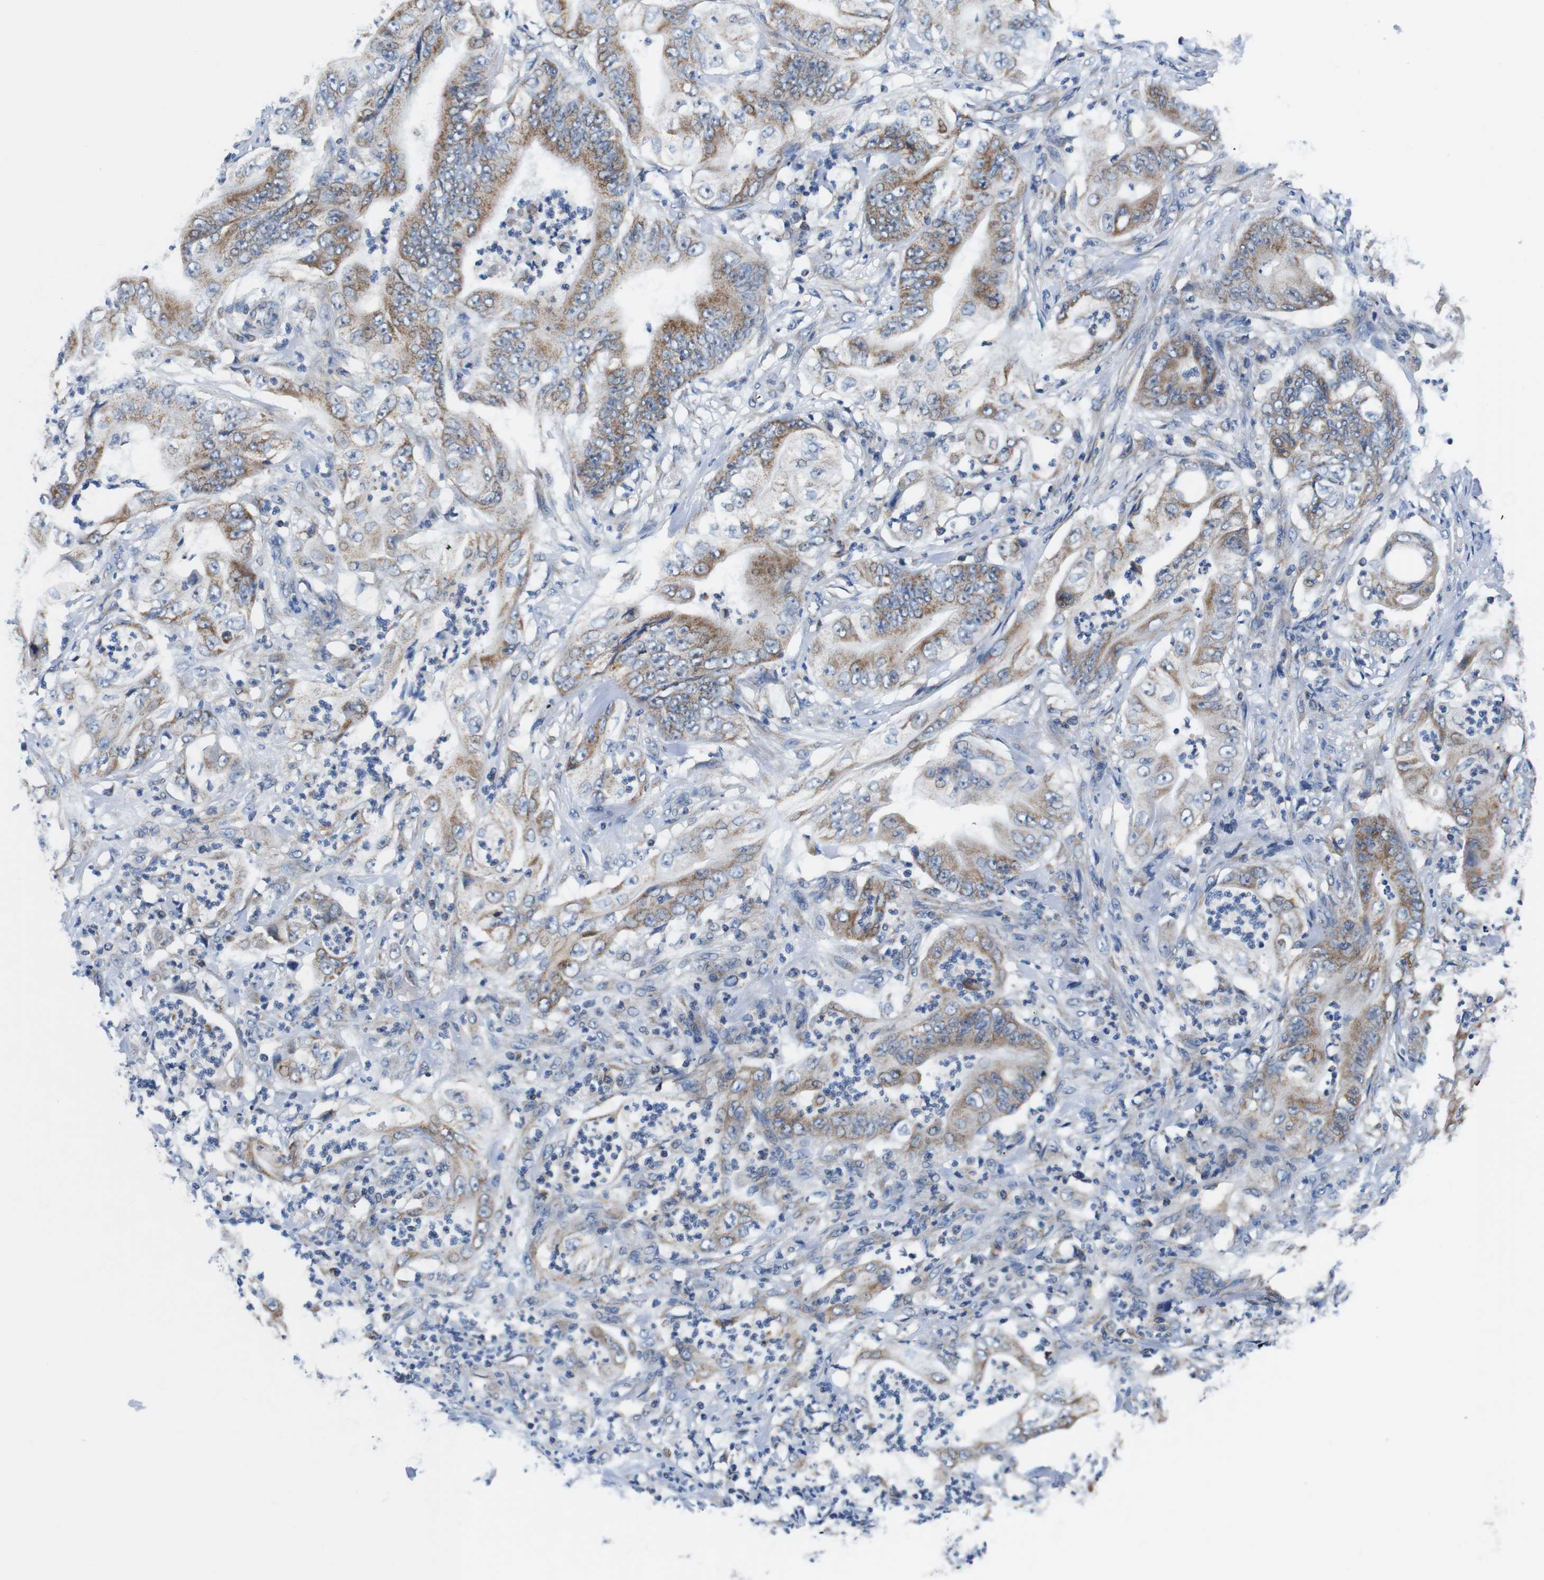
{"staining": {"intensity": "moderate", "quantity": ">75%", "location": "cytoplasmic/membranous"}, "tissue": "stomach cancer", "cell_type": "Tumor cells", "image_type": "cancer", "snomed": [{"axis": "morphology", "description": "Adenocarcinoma, NOS"}, {"axis": "topography", "description": "Stomach"}], "caption": "Immunohistochemistry (IHC) micrograph of stomach cancer (adenocarcinoma) stained for a protein (brown), which reveals medium levels of moderate cytoplasmic/membranous expression in about >75% of tumor cells.", "gene": "LRP4", "patient": {"sex": "female", "age": 73}}